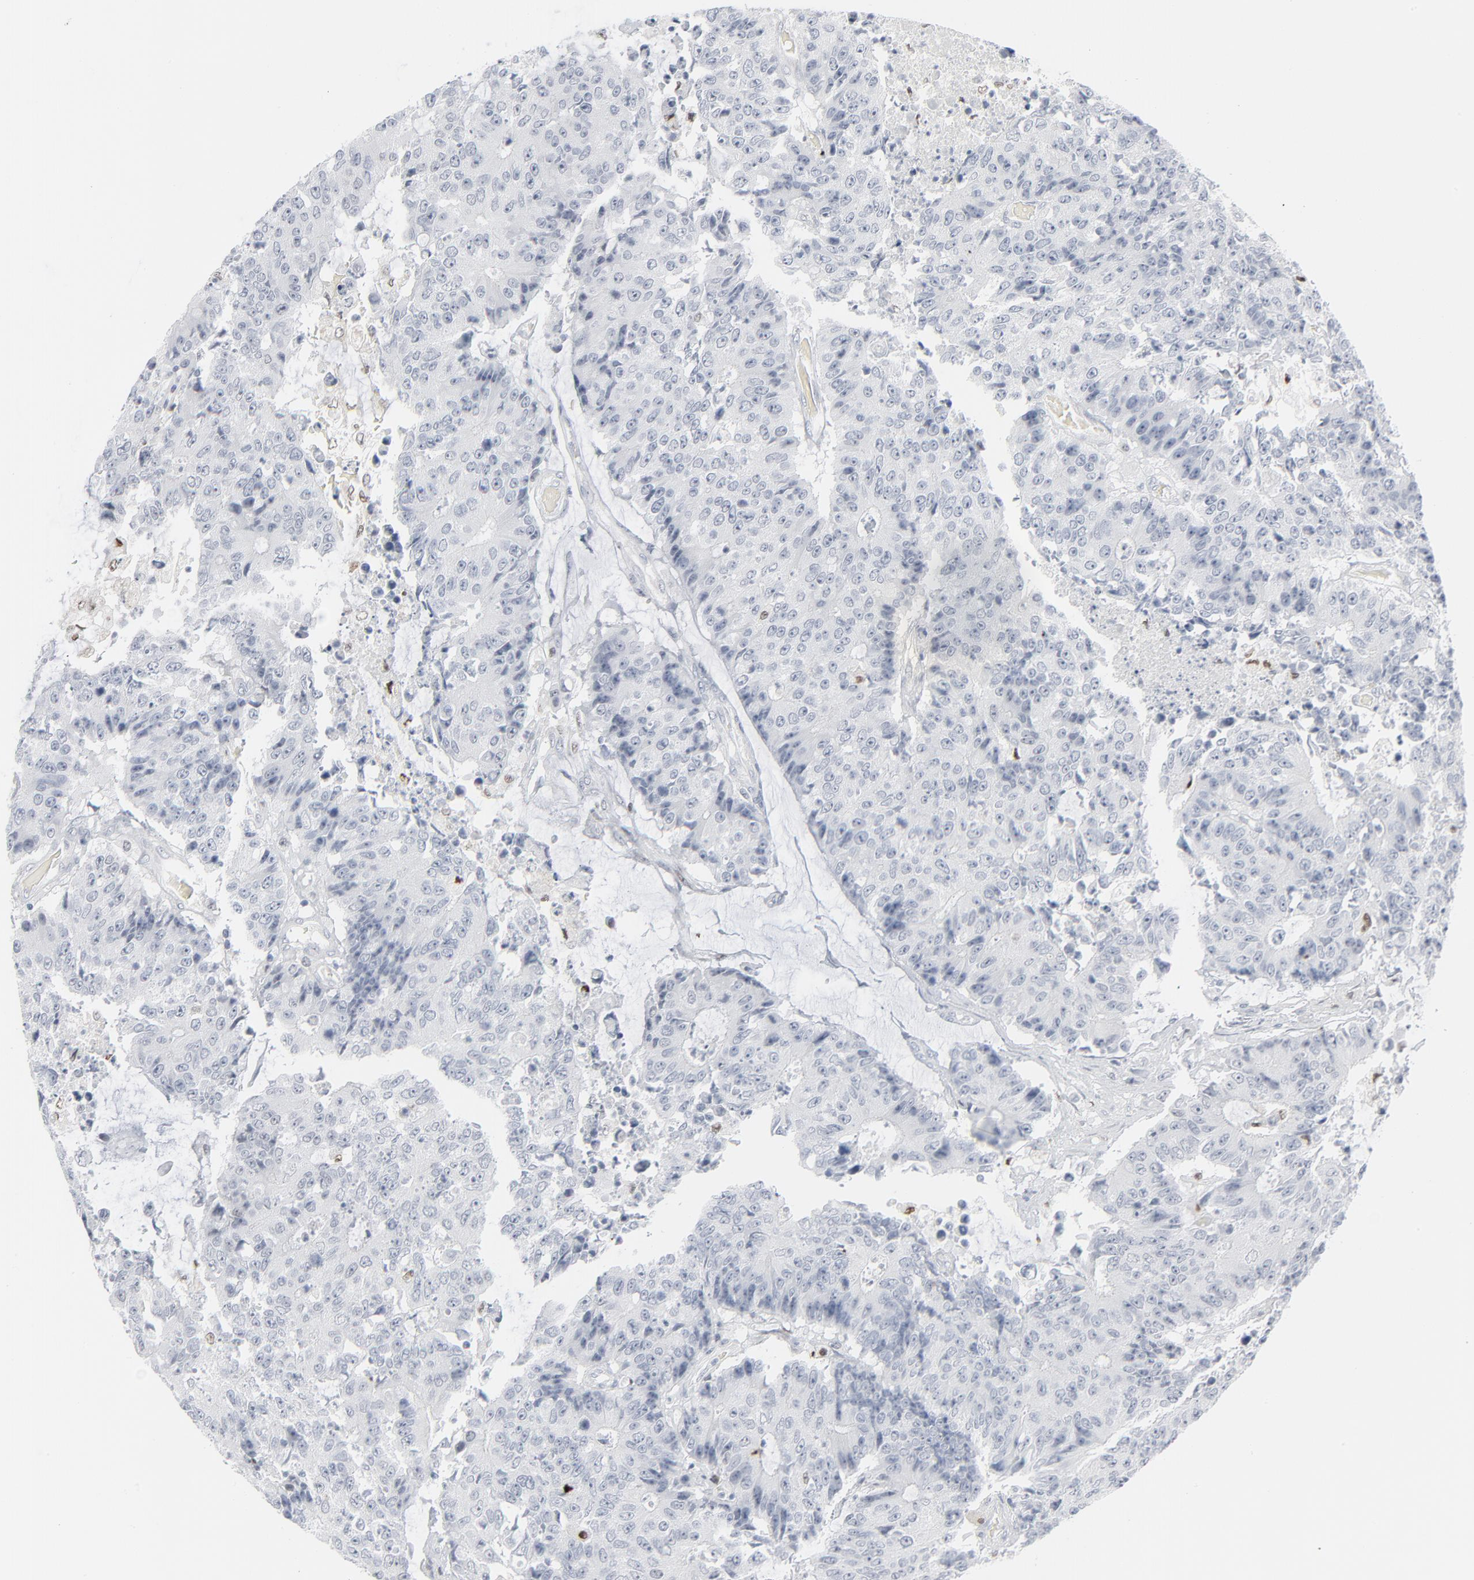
{"staining": {"intensity": "negative", "quantity": "none", "location": "none"}, "tissue": "colorectal cancer", "cell_type": "Tumor cells", "image_type": "cancer", "snomed": [{"axis": "morphology", "description": "Adenocarcinoma, NOS"}, {"axis": "topography", "description": "Rectum"}], "caption": "Tumor cells show no significant expression in colorectal adenocarcinoma. The staining was performed using DAB (3,3'-diaminobenzidine) to visualize the protein expression in brown, while the nuclei were stained in blue with hematoxylin (Magnification: 20x).", "gene": "MITF", "patient": {"sex": "female", "age": 82}}